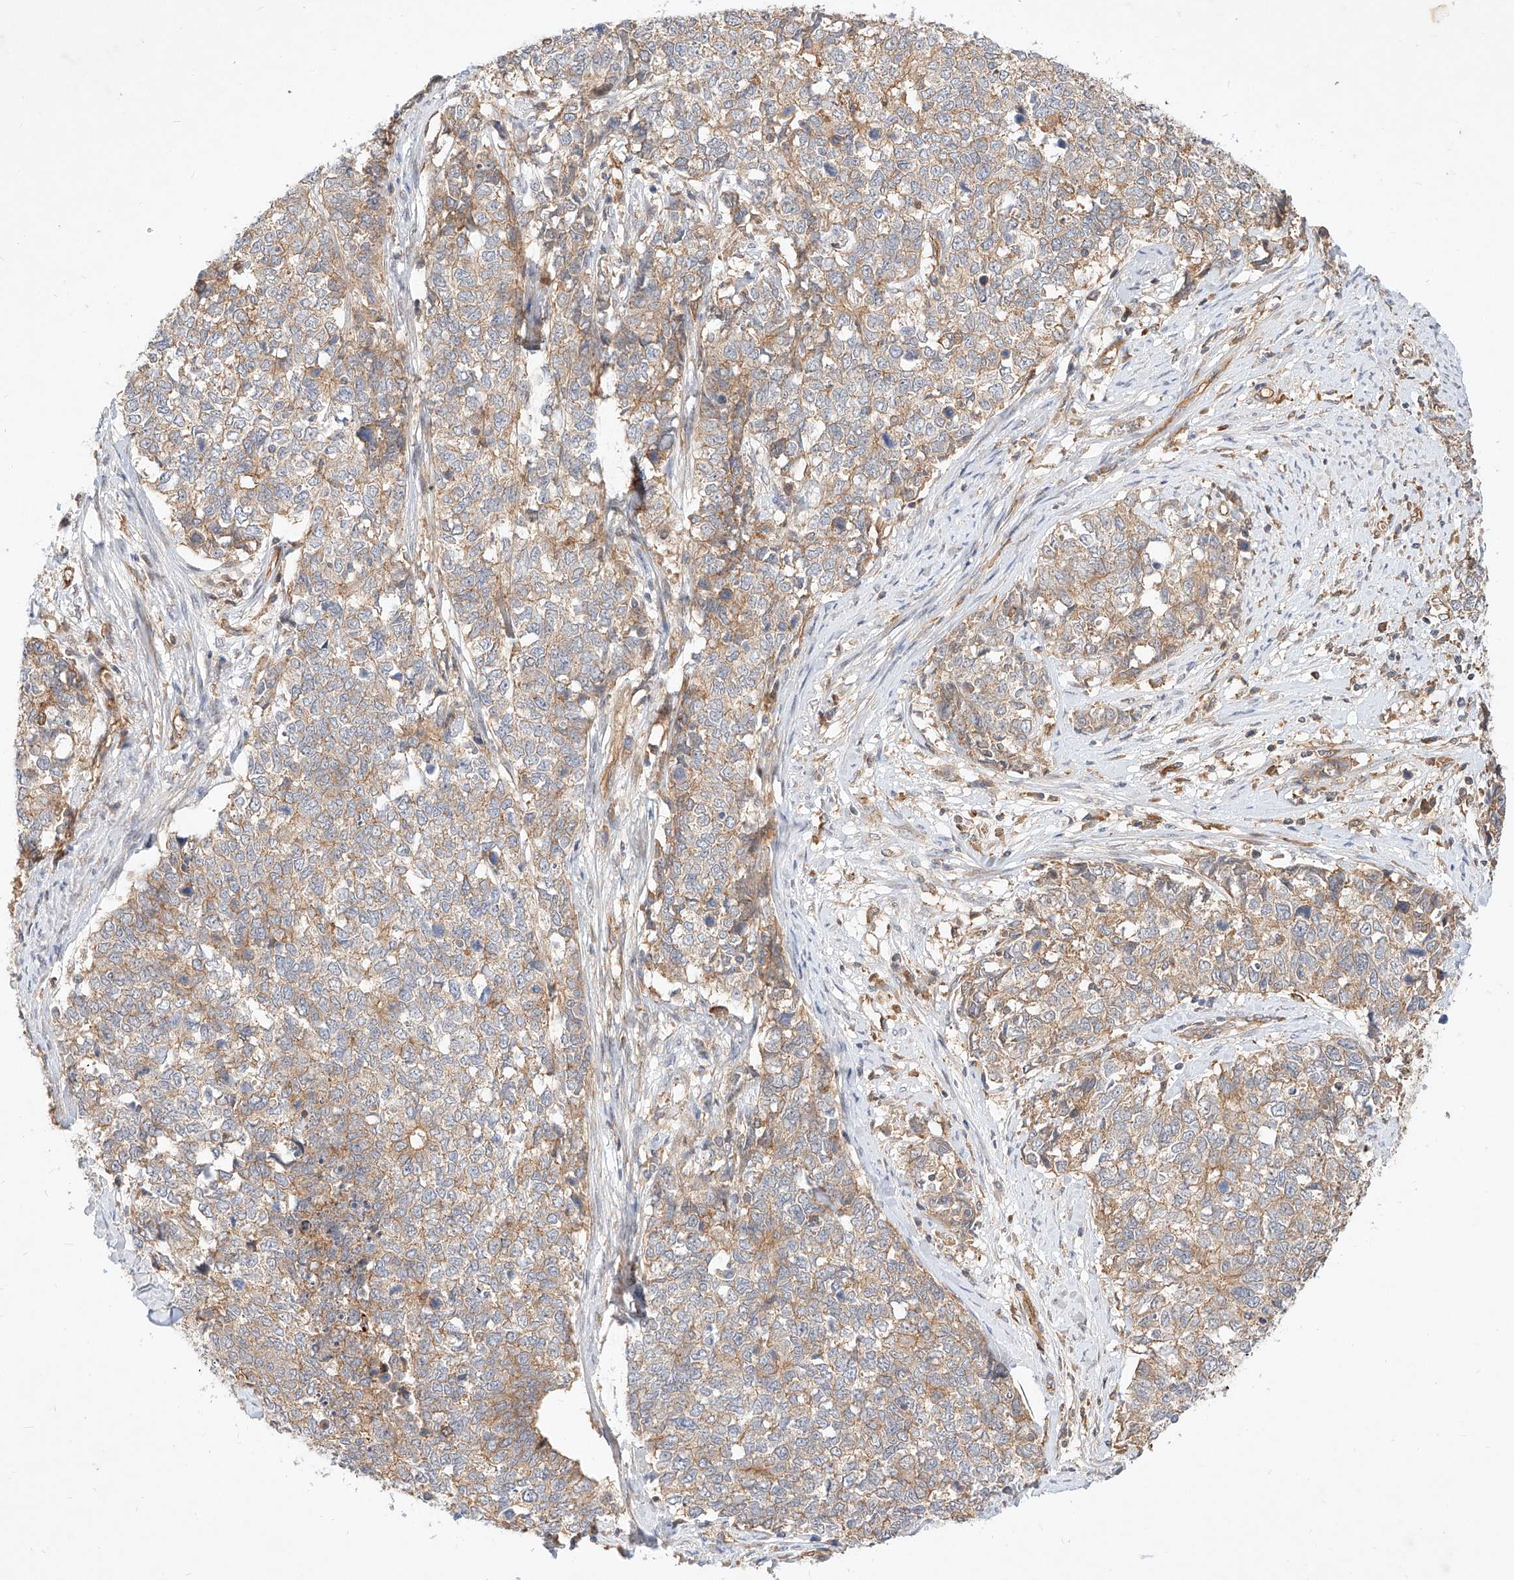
{"staining": {"intensity": "weak", "quantity": "25%-75%", "location": "cytoplasmic/membranous"}, "tissue": "cervical cancer", "cell_type": "Tumor cells", "image_type": "cancer", "snomed": [{"axis": "morphology", "description": "Squamous cell carcinoma, NOS"}, {"axis": "topography", "description": "Cervix"}], "caption": "This is an image of immunohistochemistry staining of cervical cancer (squamous cell carcinoma), which shows weak expression in the cytoplasmic/membranous of tumor cells.", "gene": "NFAM1", "patient": {"sex": "female", "age": 63}}